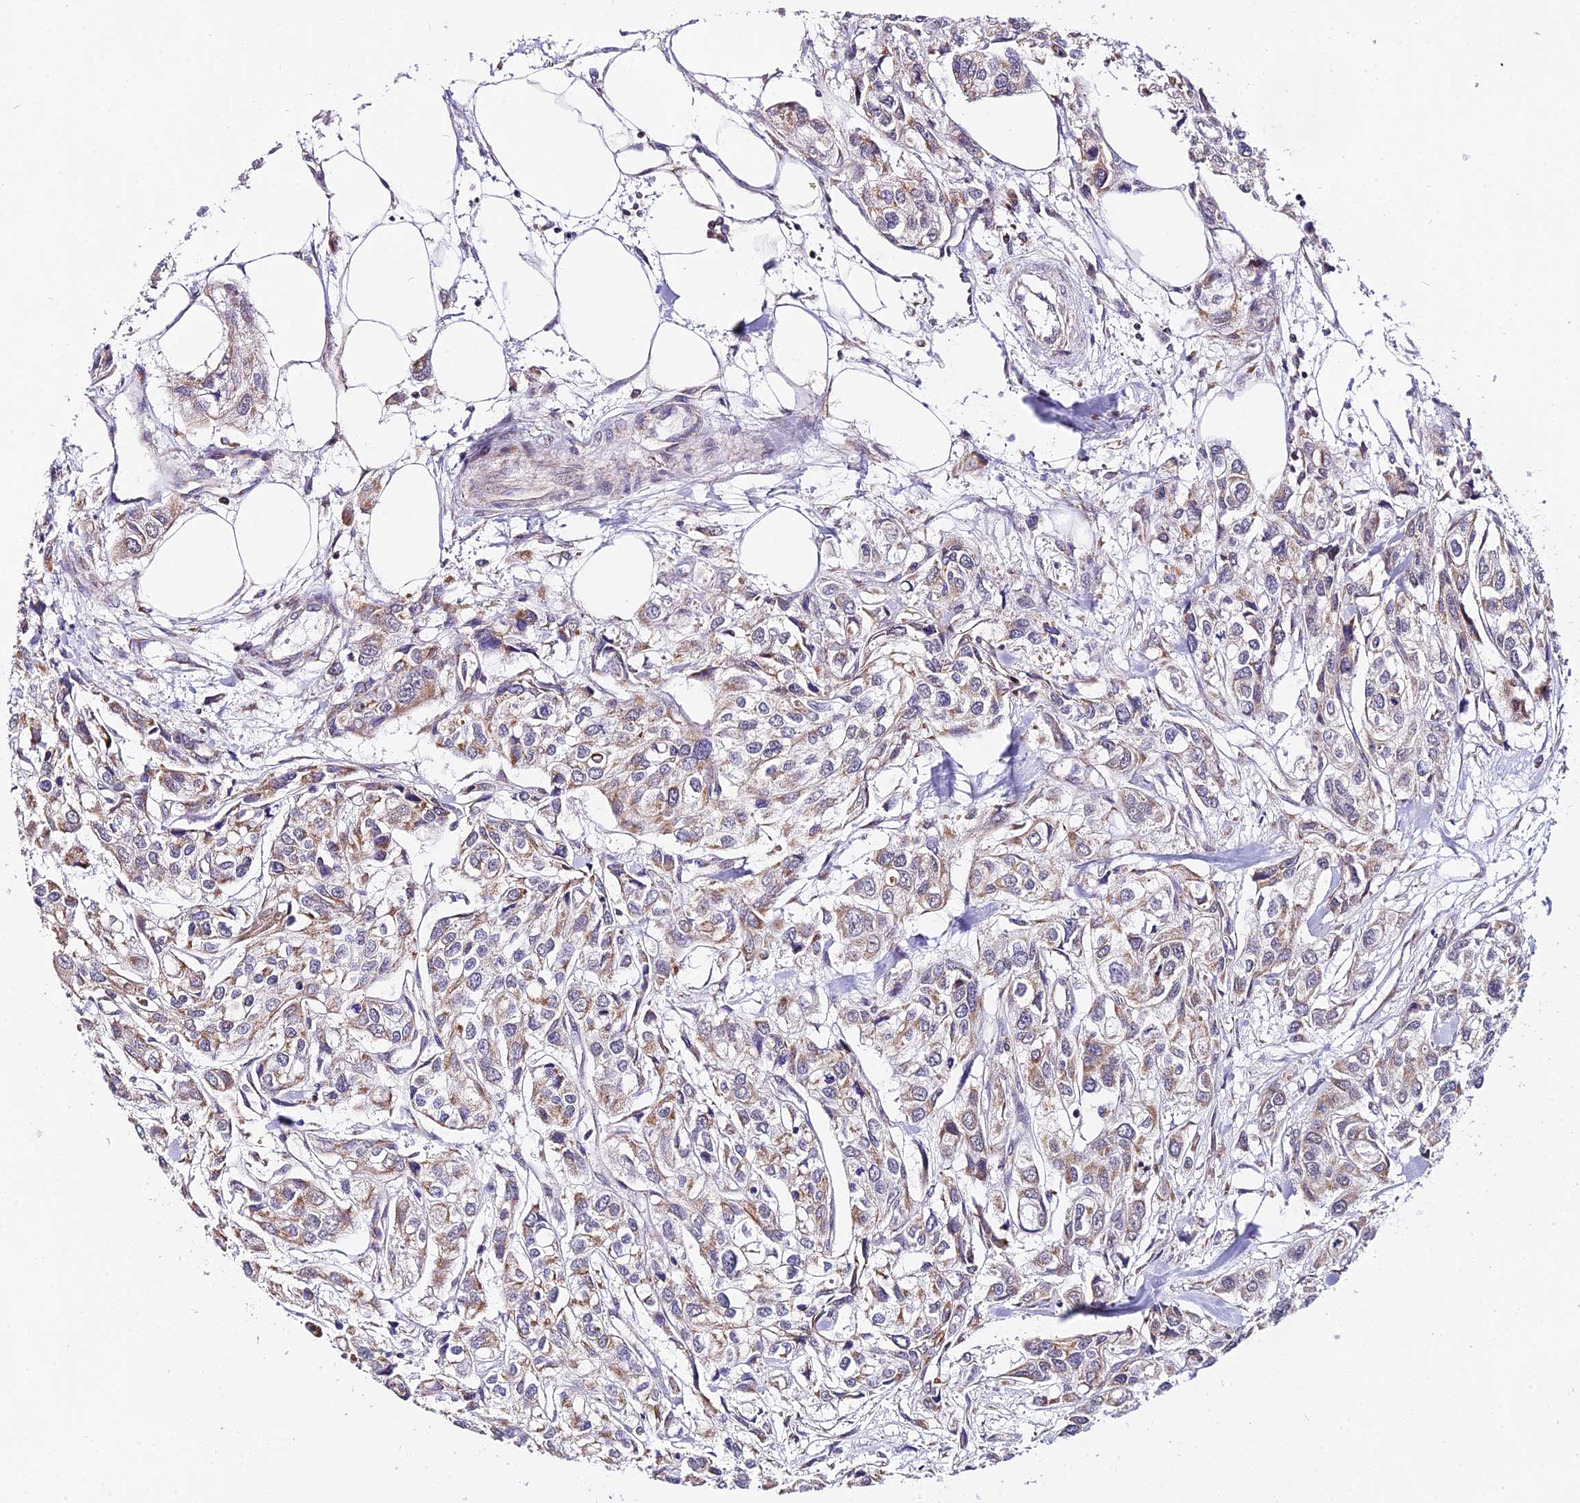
{"staining": {"intensity": "weak", "quantity": "25%-75%", "location": "cytoplasmic/membranous"}, "tissue": "urothelial cancer", "cell_type": "Tumor cells", "image_type": "cancer", "snomed": [{"axis": "morphology", "description": "Urothelial carcinoma, High grade"}, {"axis": "topography", "description": "Urinary bladder"}], "caption": "High-grade urothelial carcinoma was stained to show a protein in brown. There is low levels of weak cytoplasmic/membranous staining in about 25%-75% of tumor cells.", "gene": "ATP5PB", "patient": {"sex": "male", "age": 67}}